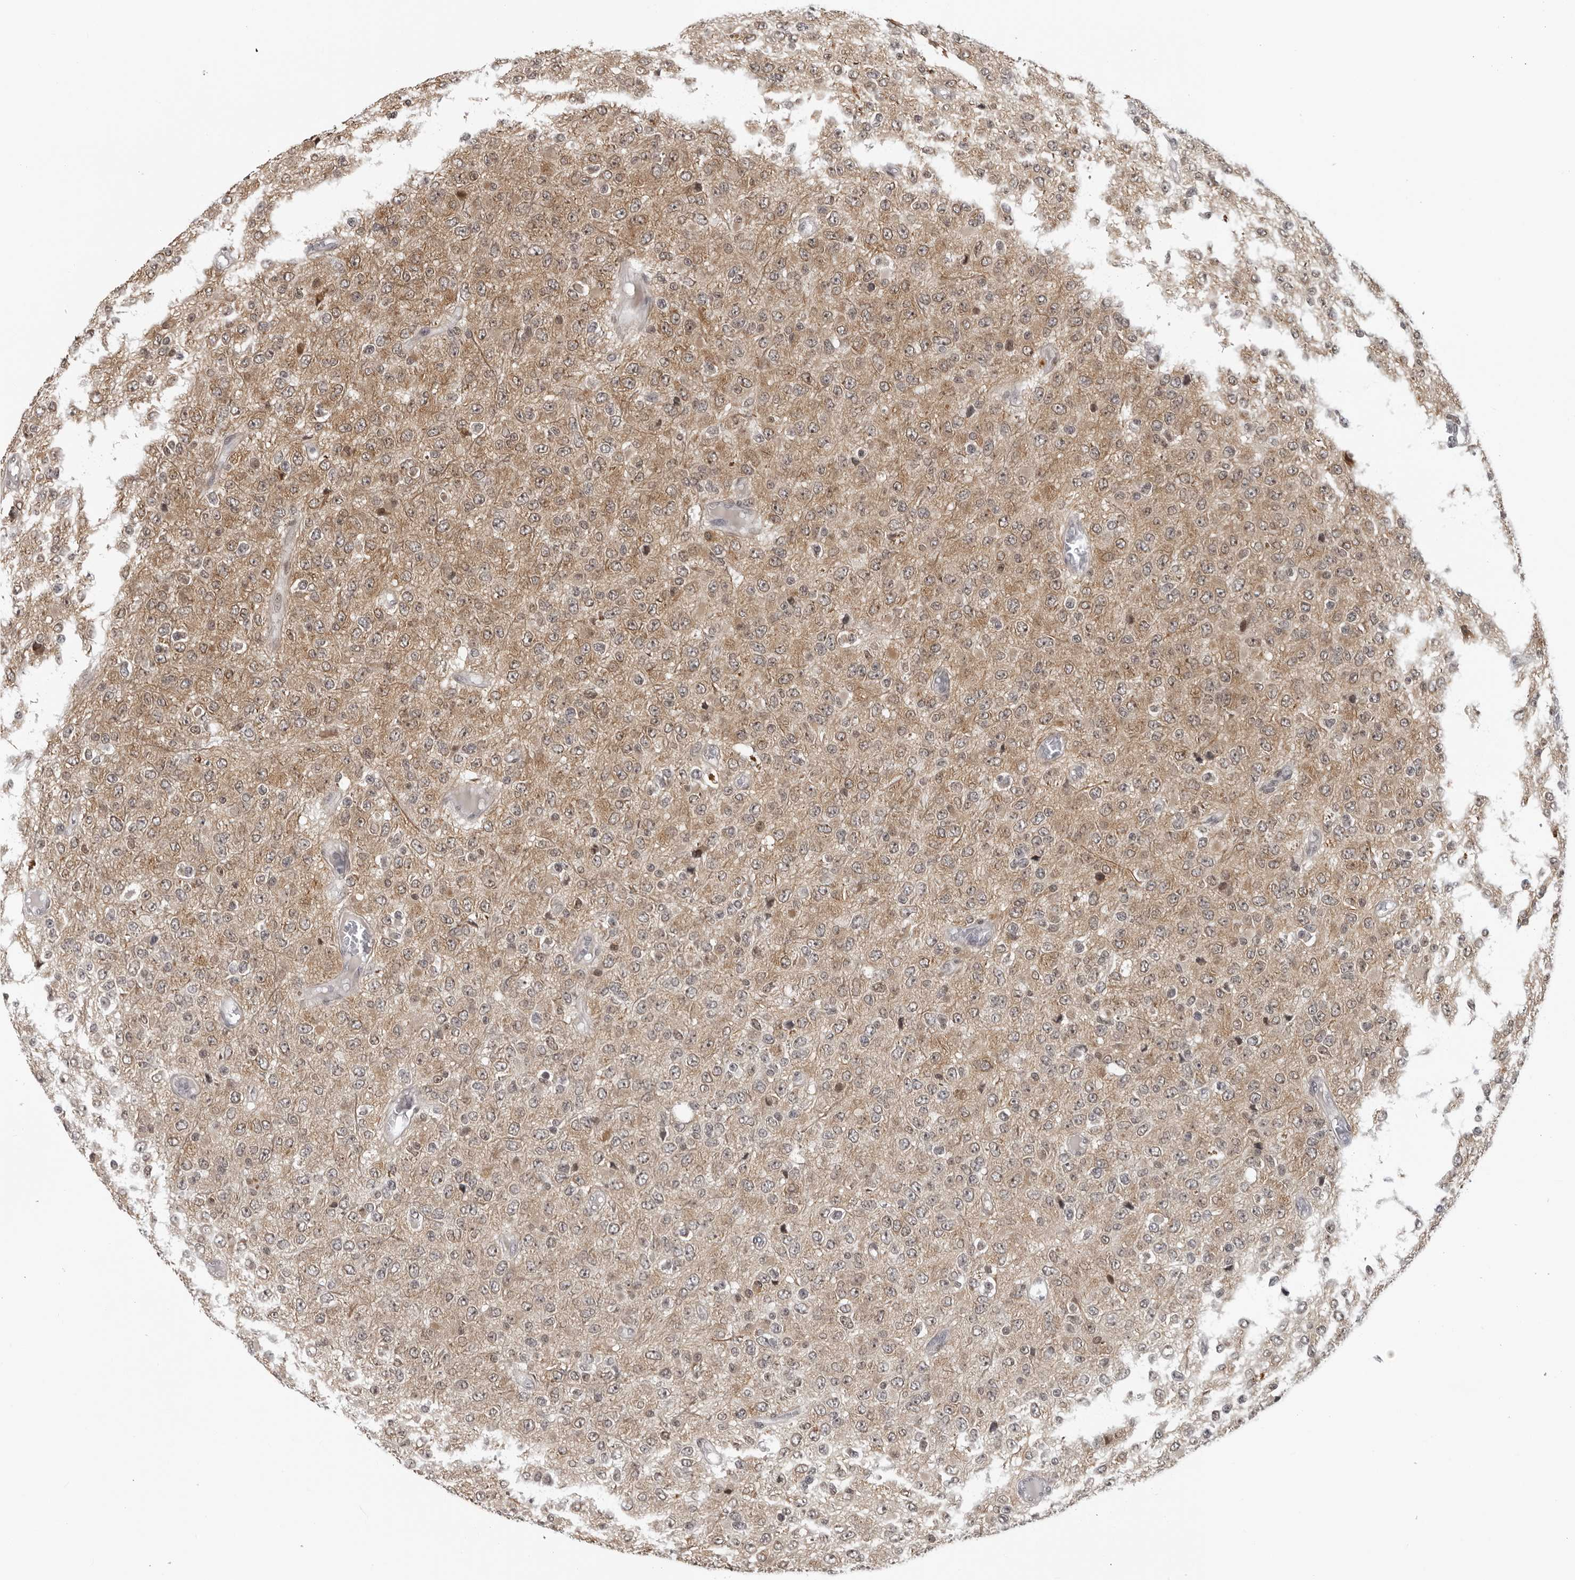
{"staining": {"intensity": "weak", "quantity": ">75%", "location": "cytoplasmic/membranous,nuclear"}, "tissue": "glioma", "cell_type": "Tumor cells", "image_type": "cancer", "snomed": [{"axis": "morphology", "description": "Glioma, malignant, High grade"}, {"axis": "topography", "description": "pancreas cauda"}], "caption": "IHC photomicrograph of malignant glioma (high-grade) stained for a protein (brown), which shows low levels of weak cytoplasmic/membranous and nuclear expression in about >75% of tumor cells.", "gene": "MAF", "patient": {"sex": "male", "age": 60}}